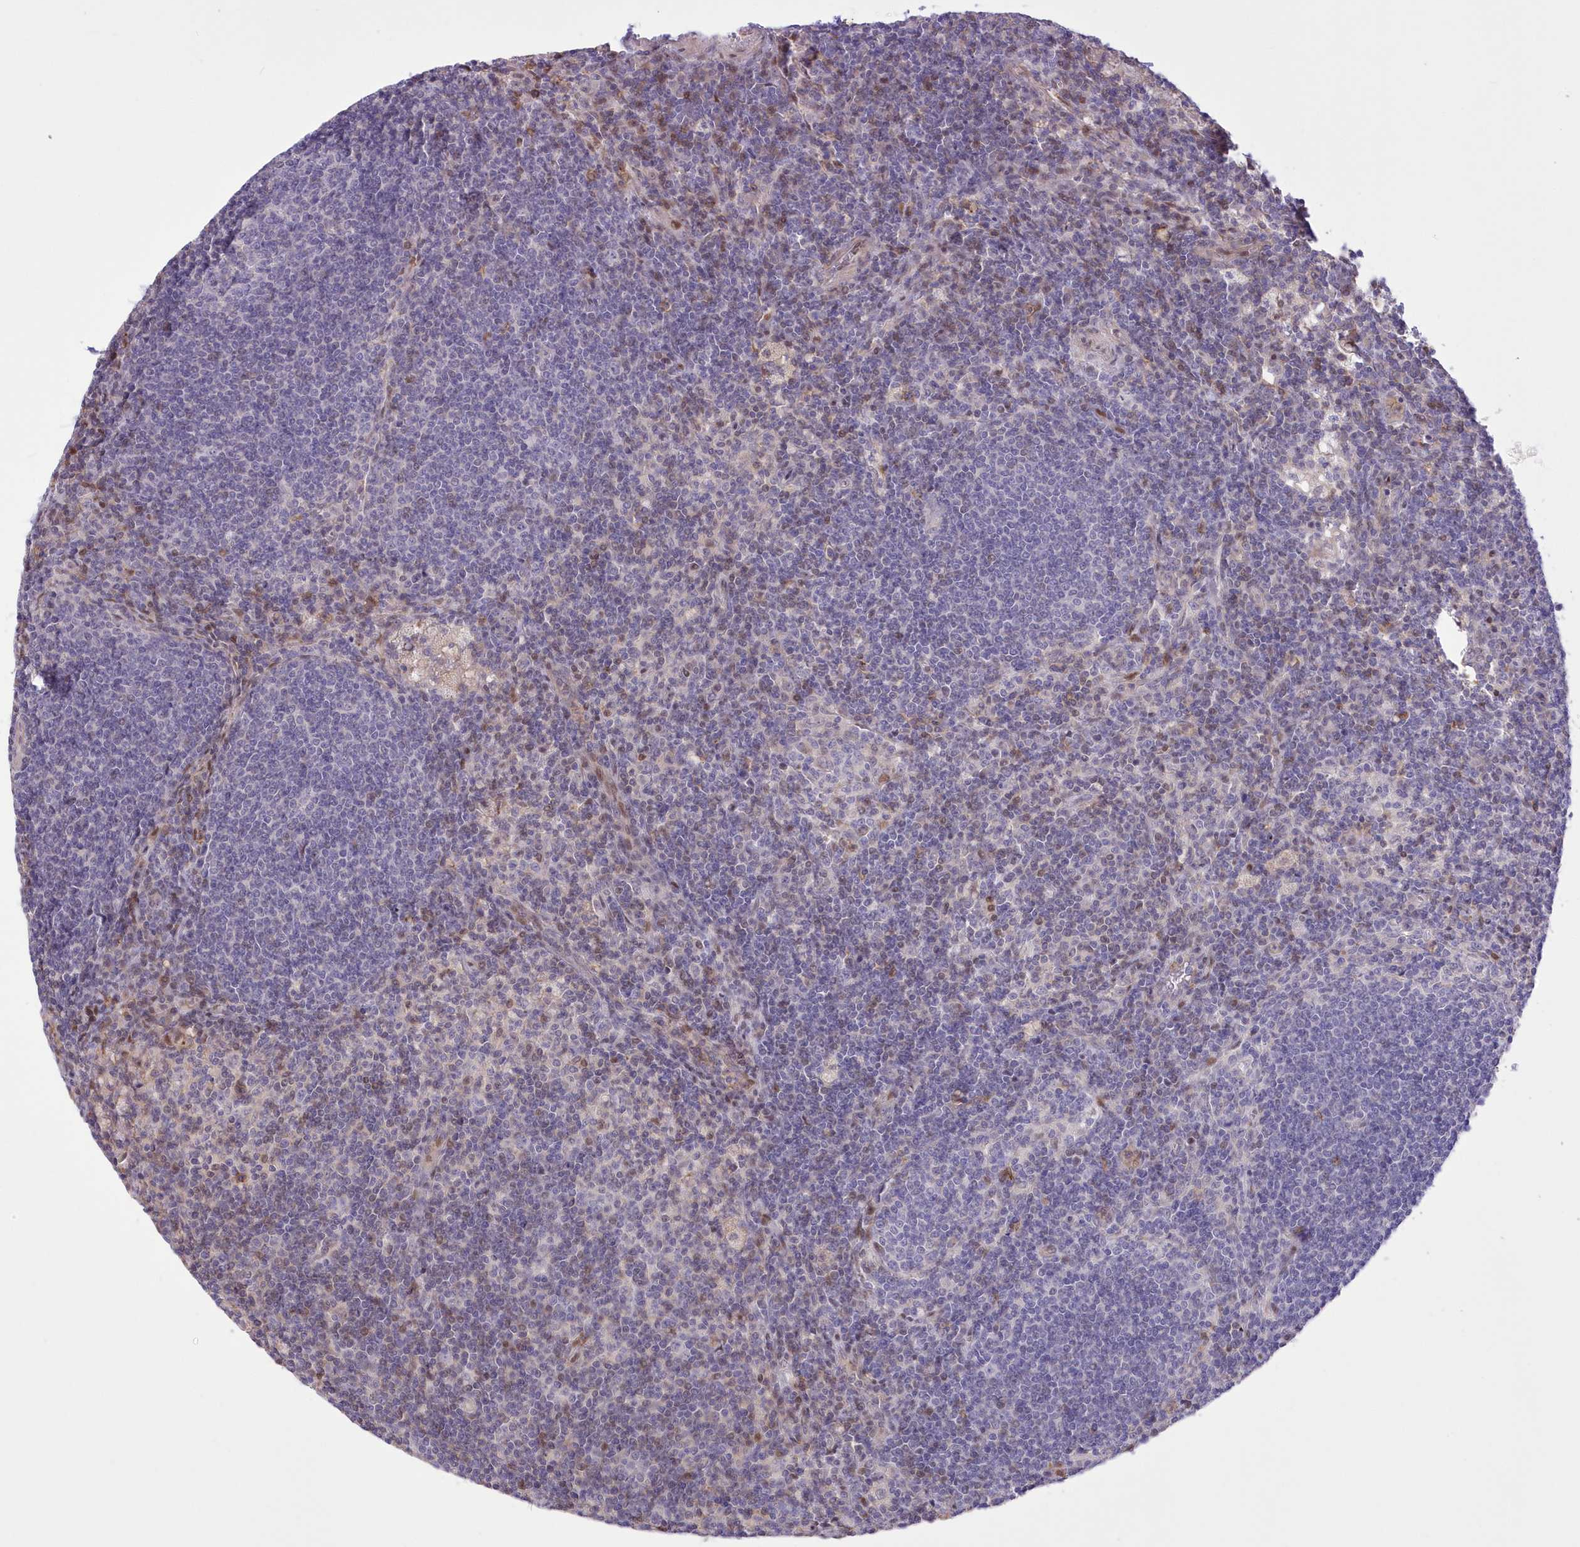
{"staining": {"intensity": "negative", "quantity": "none", "location": "none"}, "tissue": "lymph node", "cell_type": "Germinal center cells", "image_type": "normal", "snomed": [{"axis": "morphology", "description": "Normal tissue, NOS"}, {"axis": "topography", "description": "Lymph node"}], "caption": "Histopathology image shows no significant protein expression in germinal center cells of benign lymph node. Brightfield microscopy of IHC stained with DAB (3,3'-diaminobenzidine) (brown) and hematoxylin (blue), captured at high magnification.", "gene": "RNPEPL1", "patient": {"sex": "male", "age": 69}}